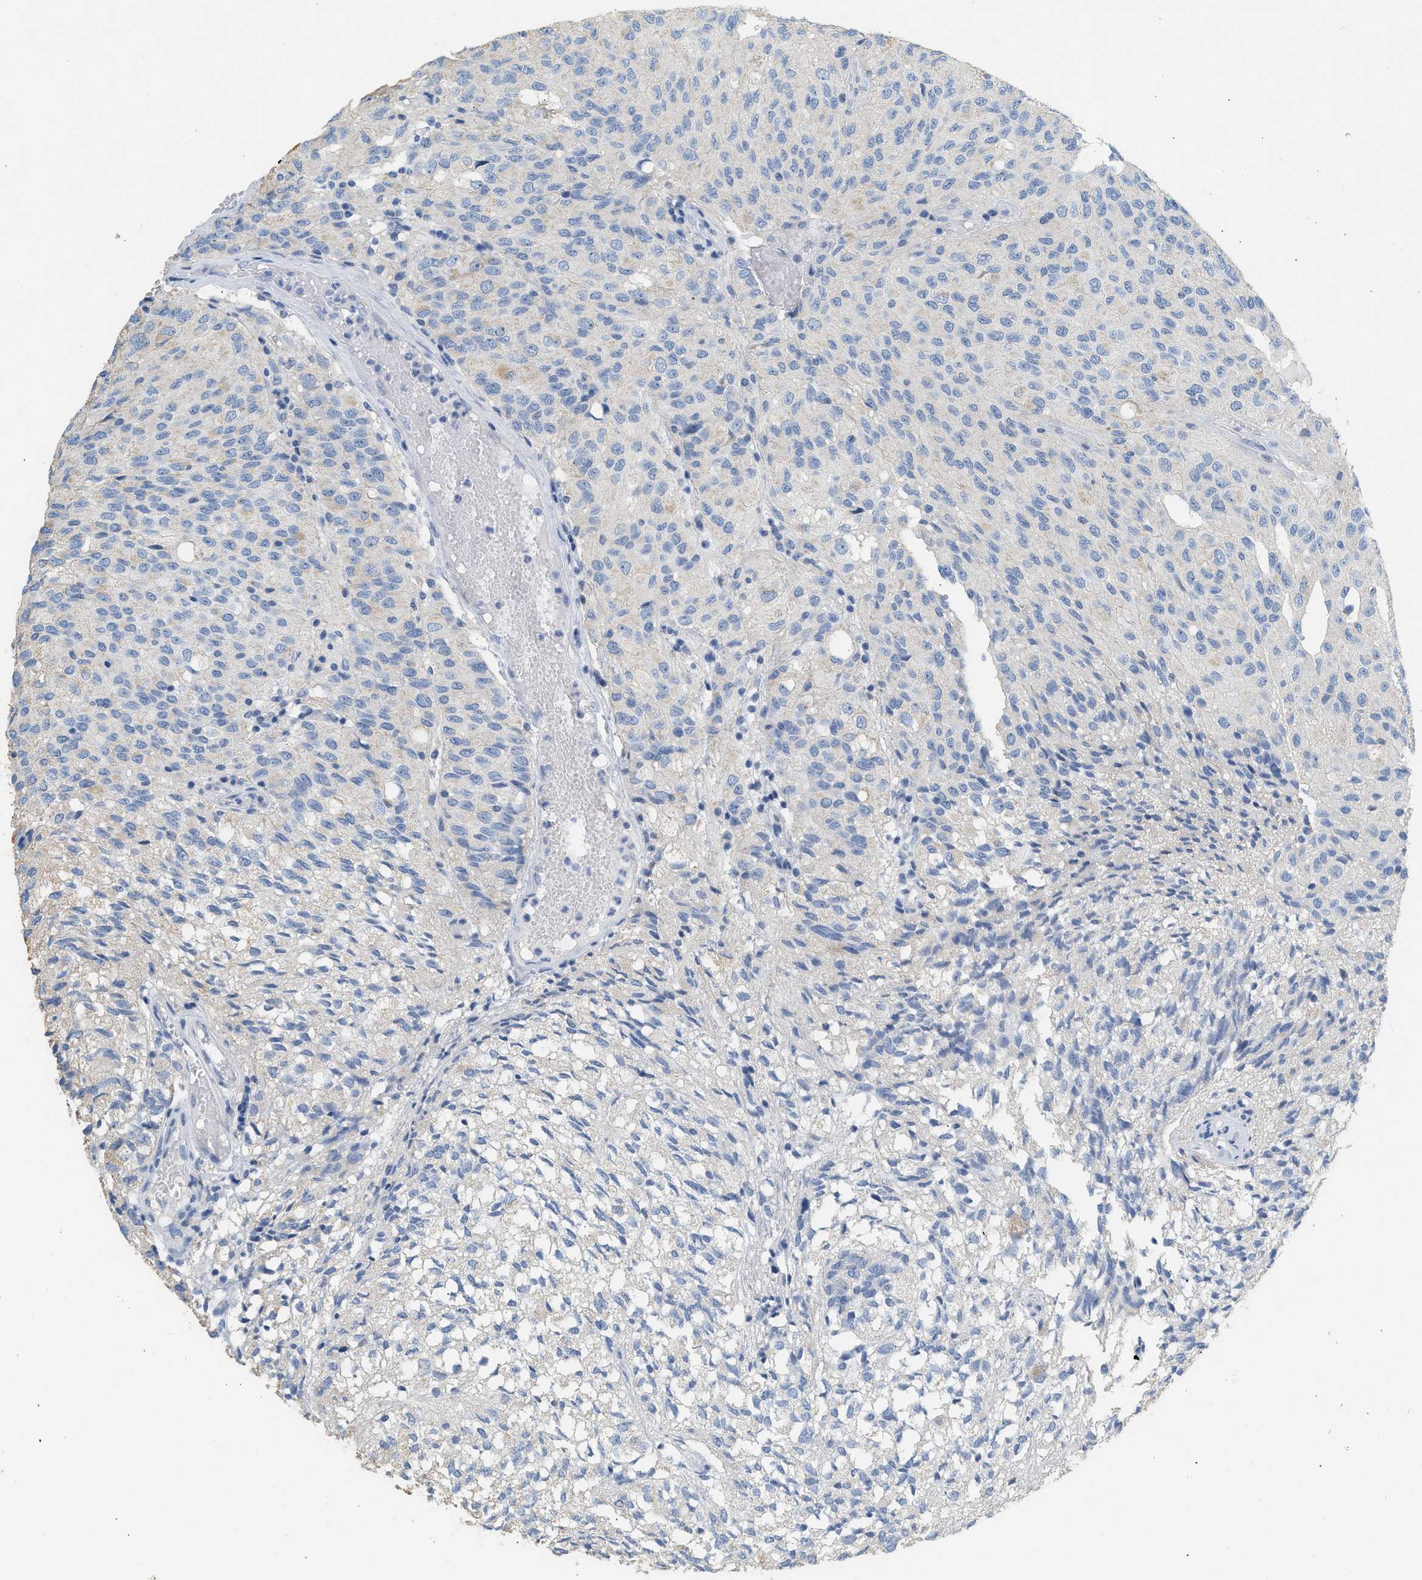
{"staining": {"intensity": "weak", "quantity": "<25%", "location": "cytoplasmic/membranous"}, "tissue": "glioma", "cell_type": "Tumor cells", "image_type": "cancer", "snomed": [{"axis": "morphology", "description": "Glioma, malignant, High grade"}, {"axis": "topography", "description": "Brain"}], "caption": "A micrograph of glioma stained for a protein shows no brown staining in tumor cells.", "gene": "NDUFS8", "patient": {"sex": "male", "age": 32}}